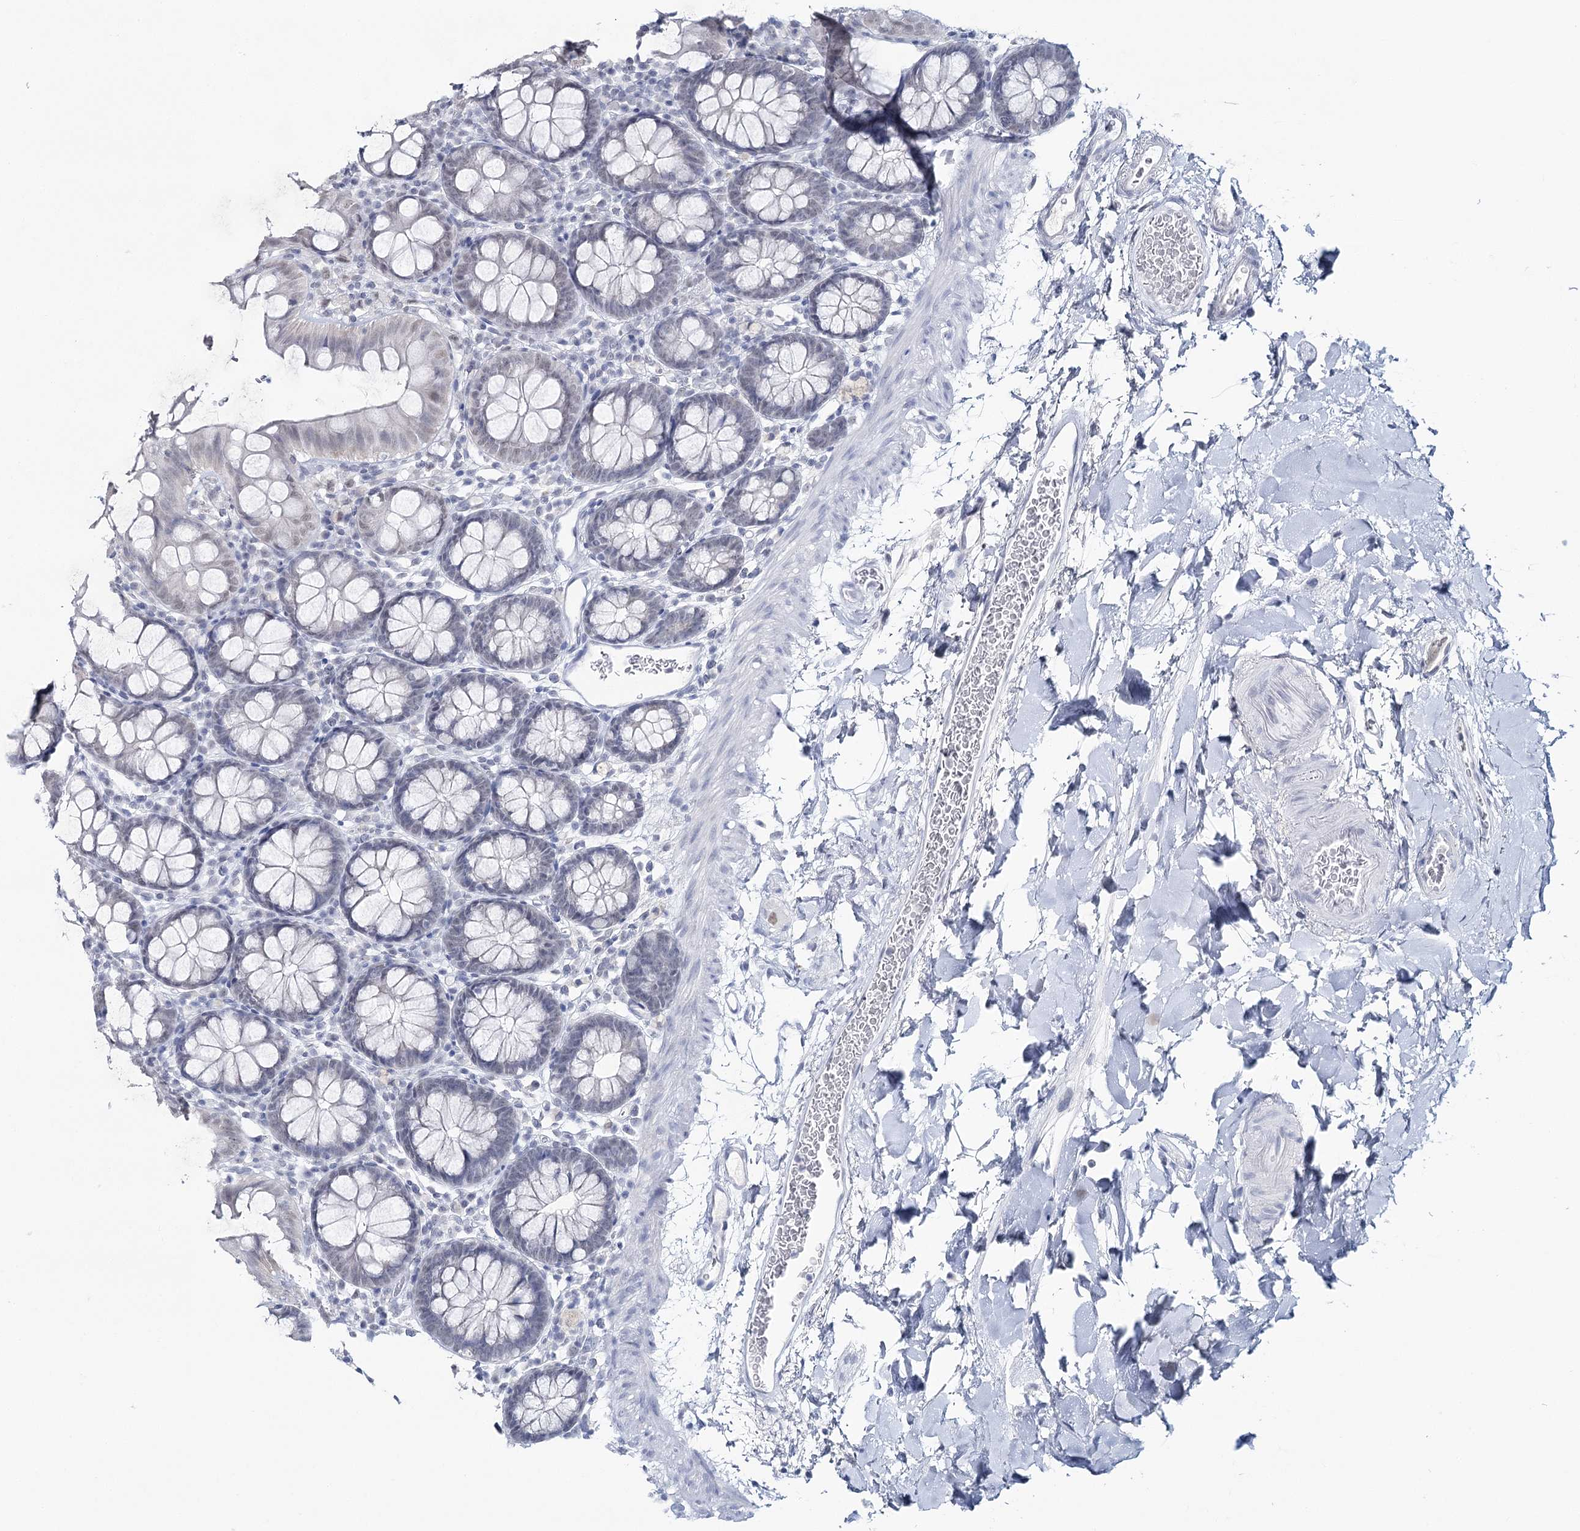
{"staining": {"intensity": "negative", "quantity": "none", "location": "none"}, "tissue": "colon", "cell_type": "Endothelial cells", "image_type": "normal", "snomed": [{"axis": "morphology", "description": "Normal tissue, NOS"}, {"axis": "topography", "description": "Colon"}], "caption": "Immunohistochemistry of unremarkable colon demonstrates no expression in endothelial cells.", "gene": "ZC3H8", "patient": {"sex": "male", "age": 75}}